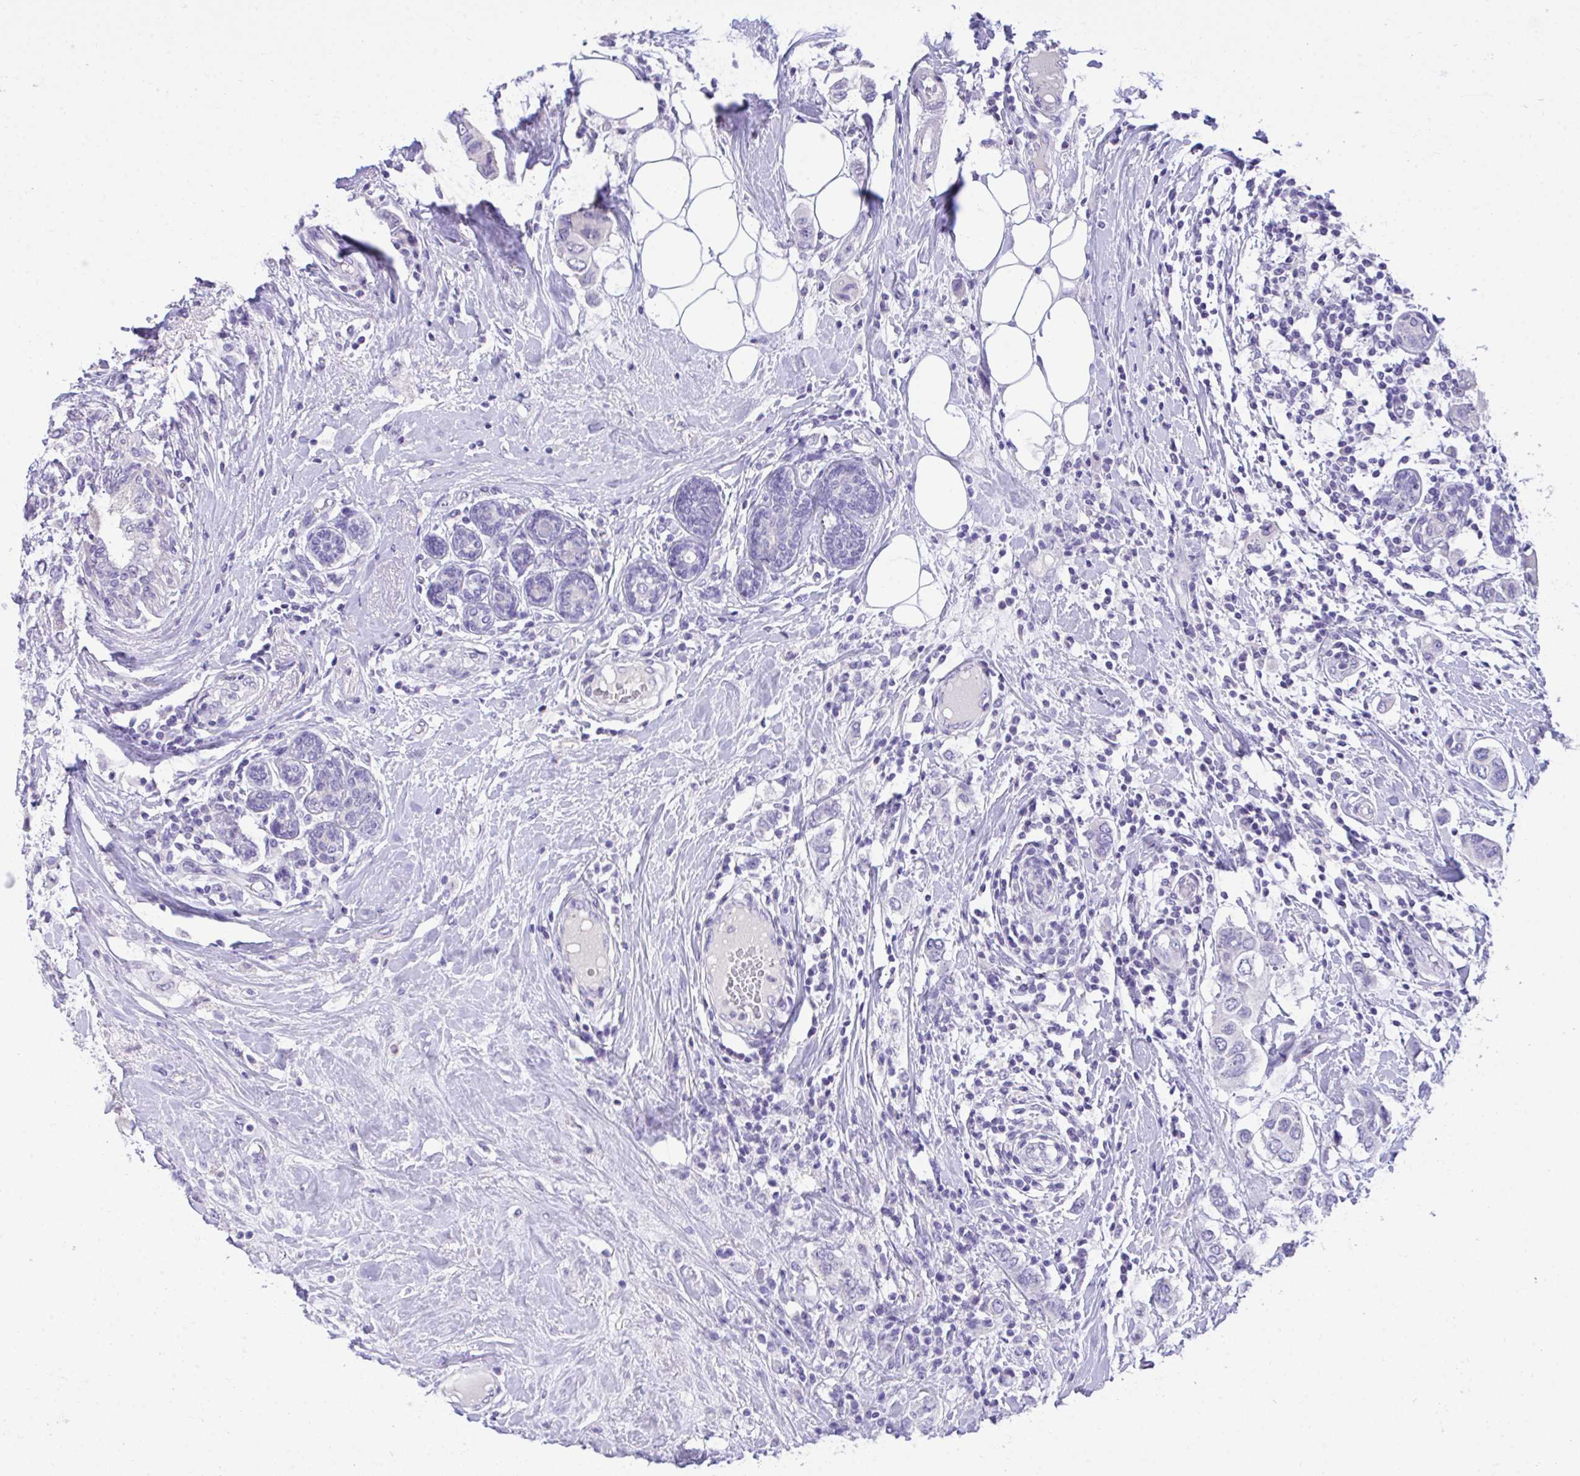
{"staining": {"intensity": "negative", "quantity": "none", "location": "none"}, "tissue": "breast cancer", "cell_type": "Tumor cells", "image_type": "cancer", "snomed": [{"axis": "morphology", "description": "Lobular carcinoma"}, {"axis": "topography", "description": "Breast"}], "caption": "There is no significant expression in tumor cells of lobular carcinoma (breast).", "gene": "TMCO5A", "patient": {"sex": "female", "age": 51}}